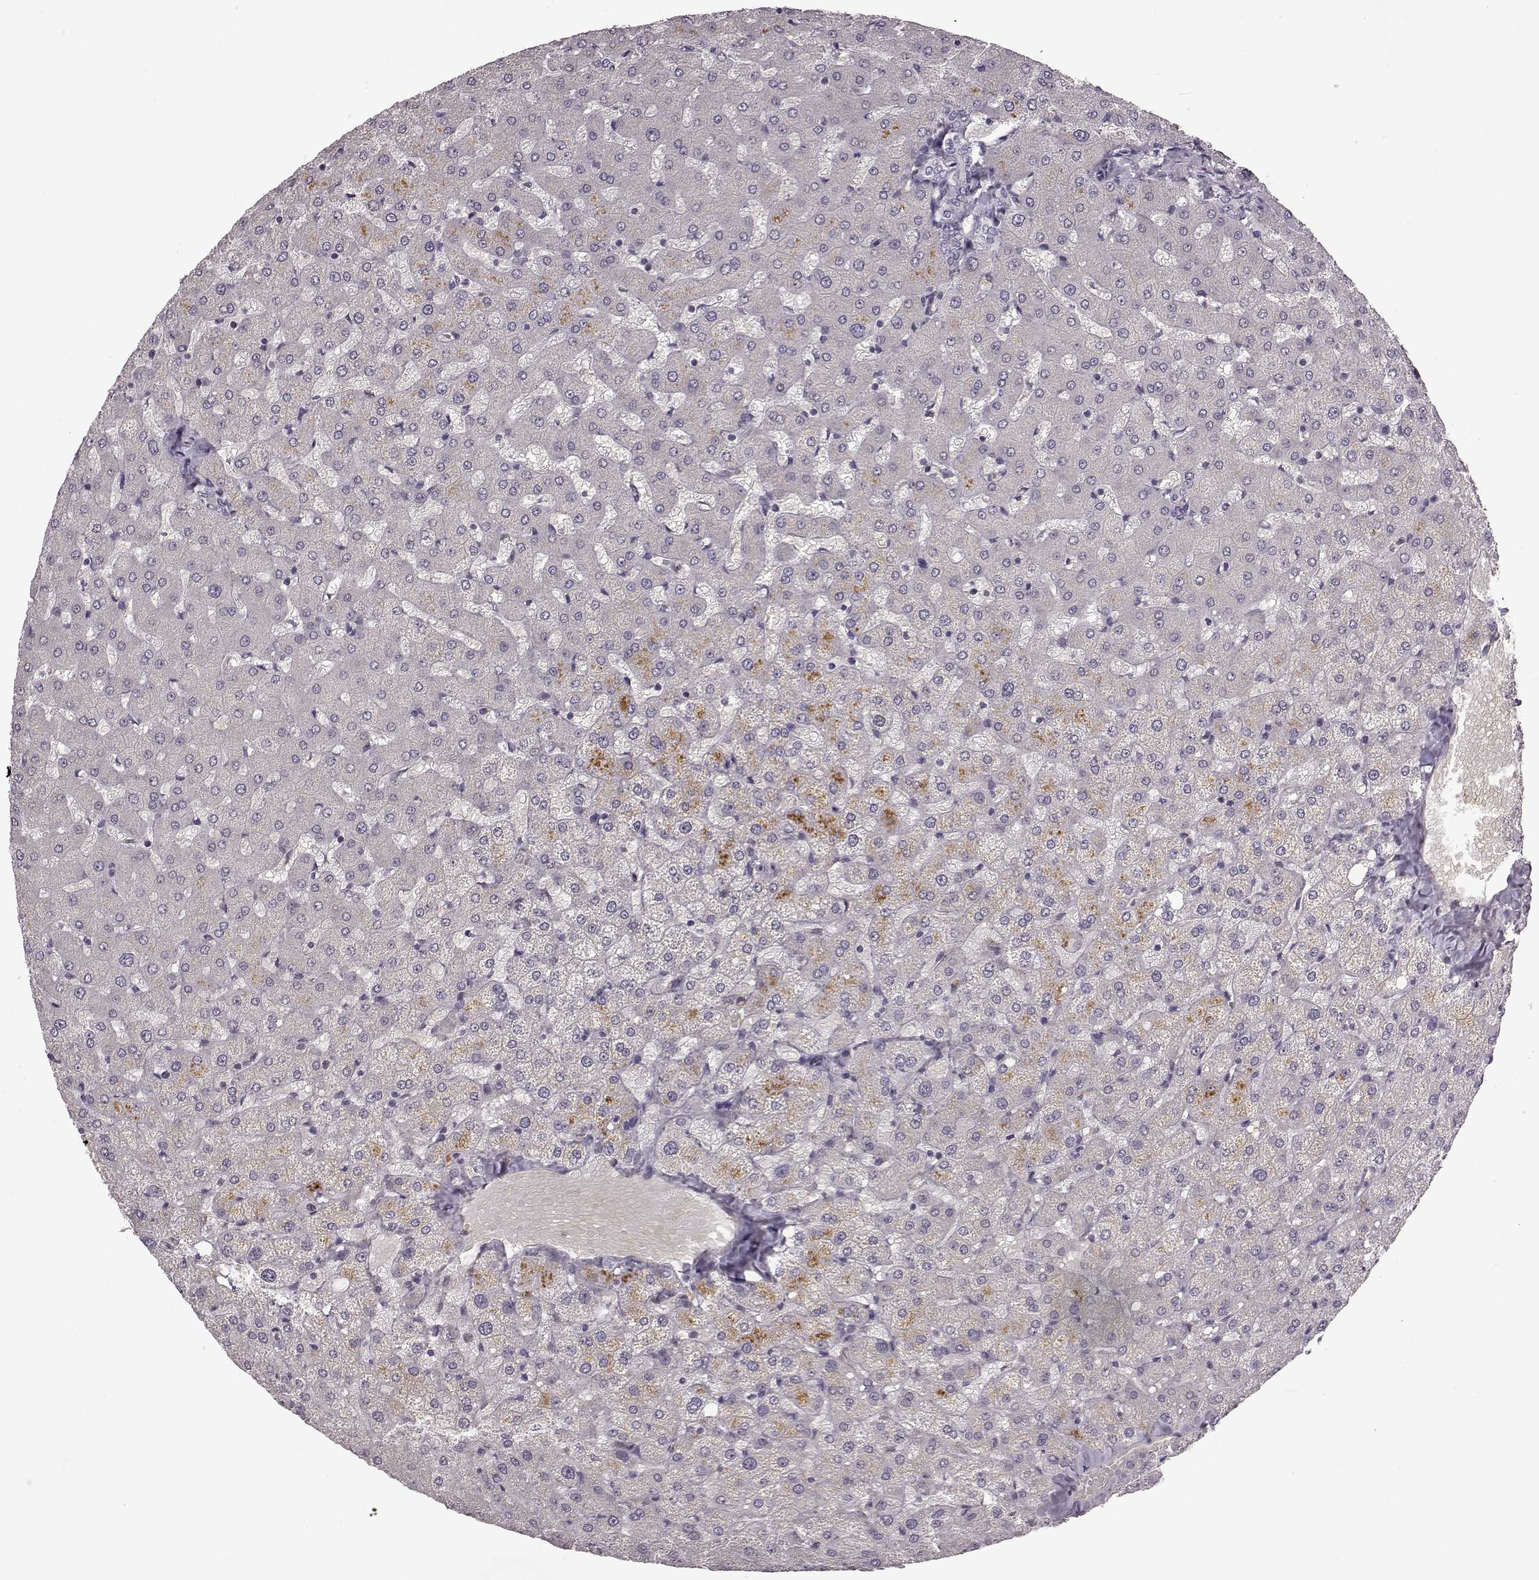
{"staining": {"intensity": "negative", "quantity": "none", "location": "none"}, "tissue": "liver", "cell_type": "Cholangiocytes", "image_type": "normal", "snomed": [{"axis": "morphology", "description": "Normal tissue, NOS"}, {"axis": "topography", "description": "Liver"}], "caption": "This is a photomicrograph of immunohistochemistry staining of unremarkable liver, which shows no positivity in cholangiocytes.", "gene": "B3GNT6", "patient": {"sex": "female", "age": 50}}